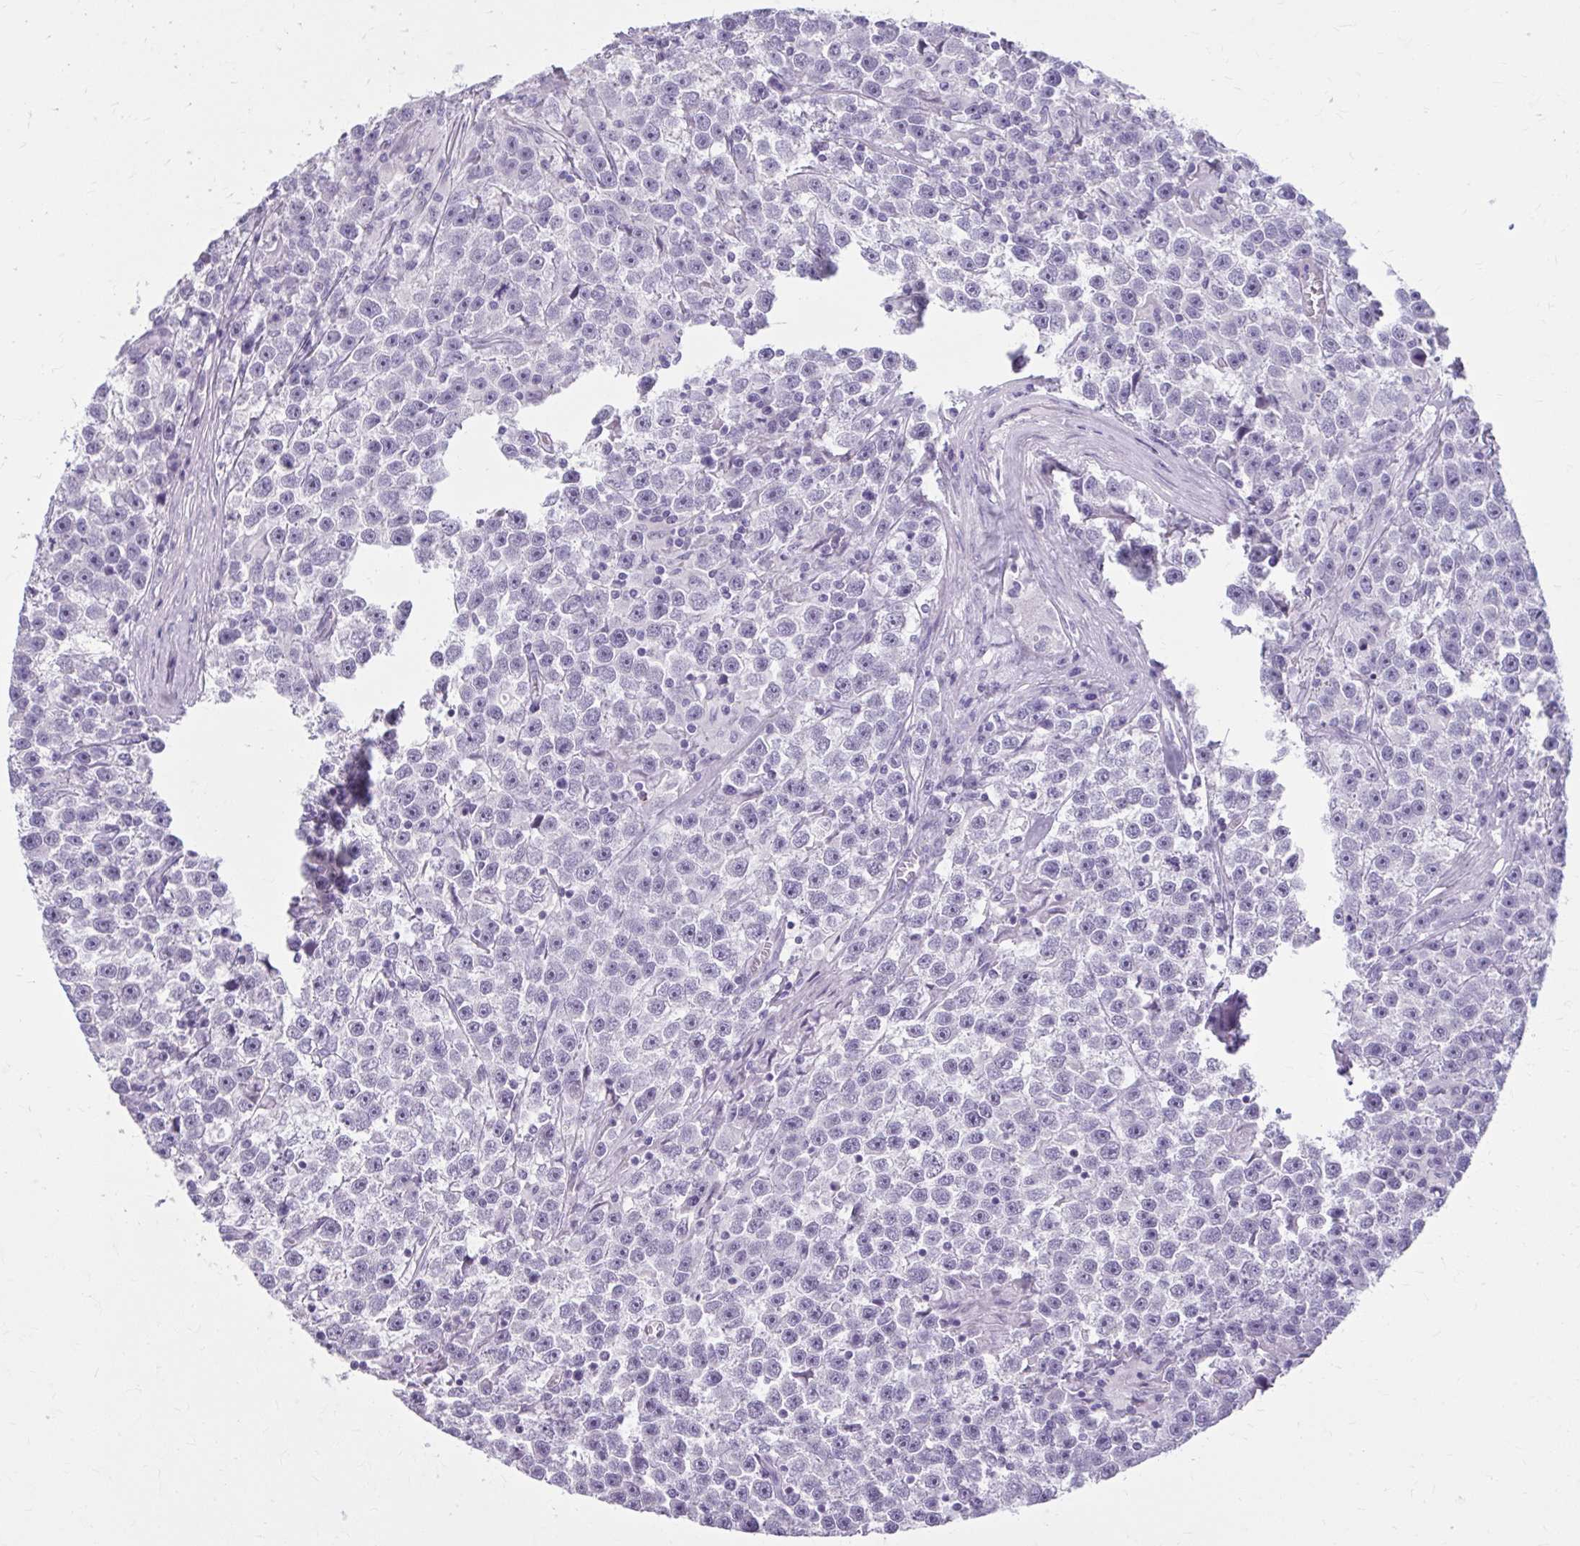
{"staining": {"intensity": "negative", "quantity": "none", "location": "none"}, "tissue": "testis cancer", "cell_type": "Tumor cells", "image_type": "cancer", "snomed": [{"axis": "morphology", "description": "Seminoma, NOS"}, {"axis": "topography", "description": "Testis"}], "caption": "Testis seminoma was stained to show a protein in brown. There is no significant staining in tumor cells.", "gene": "OR4B1", "patient": {"sex": "male", "age": 31}}